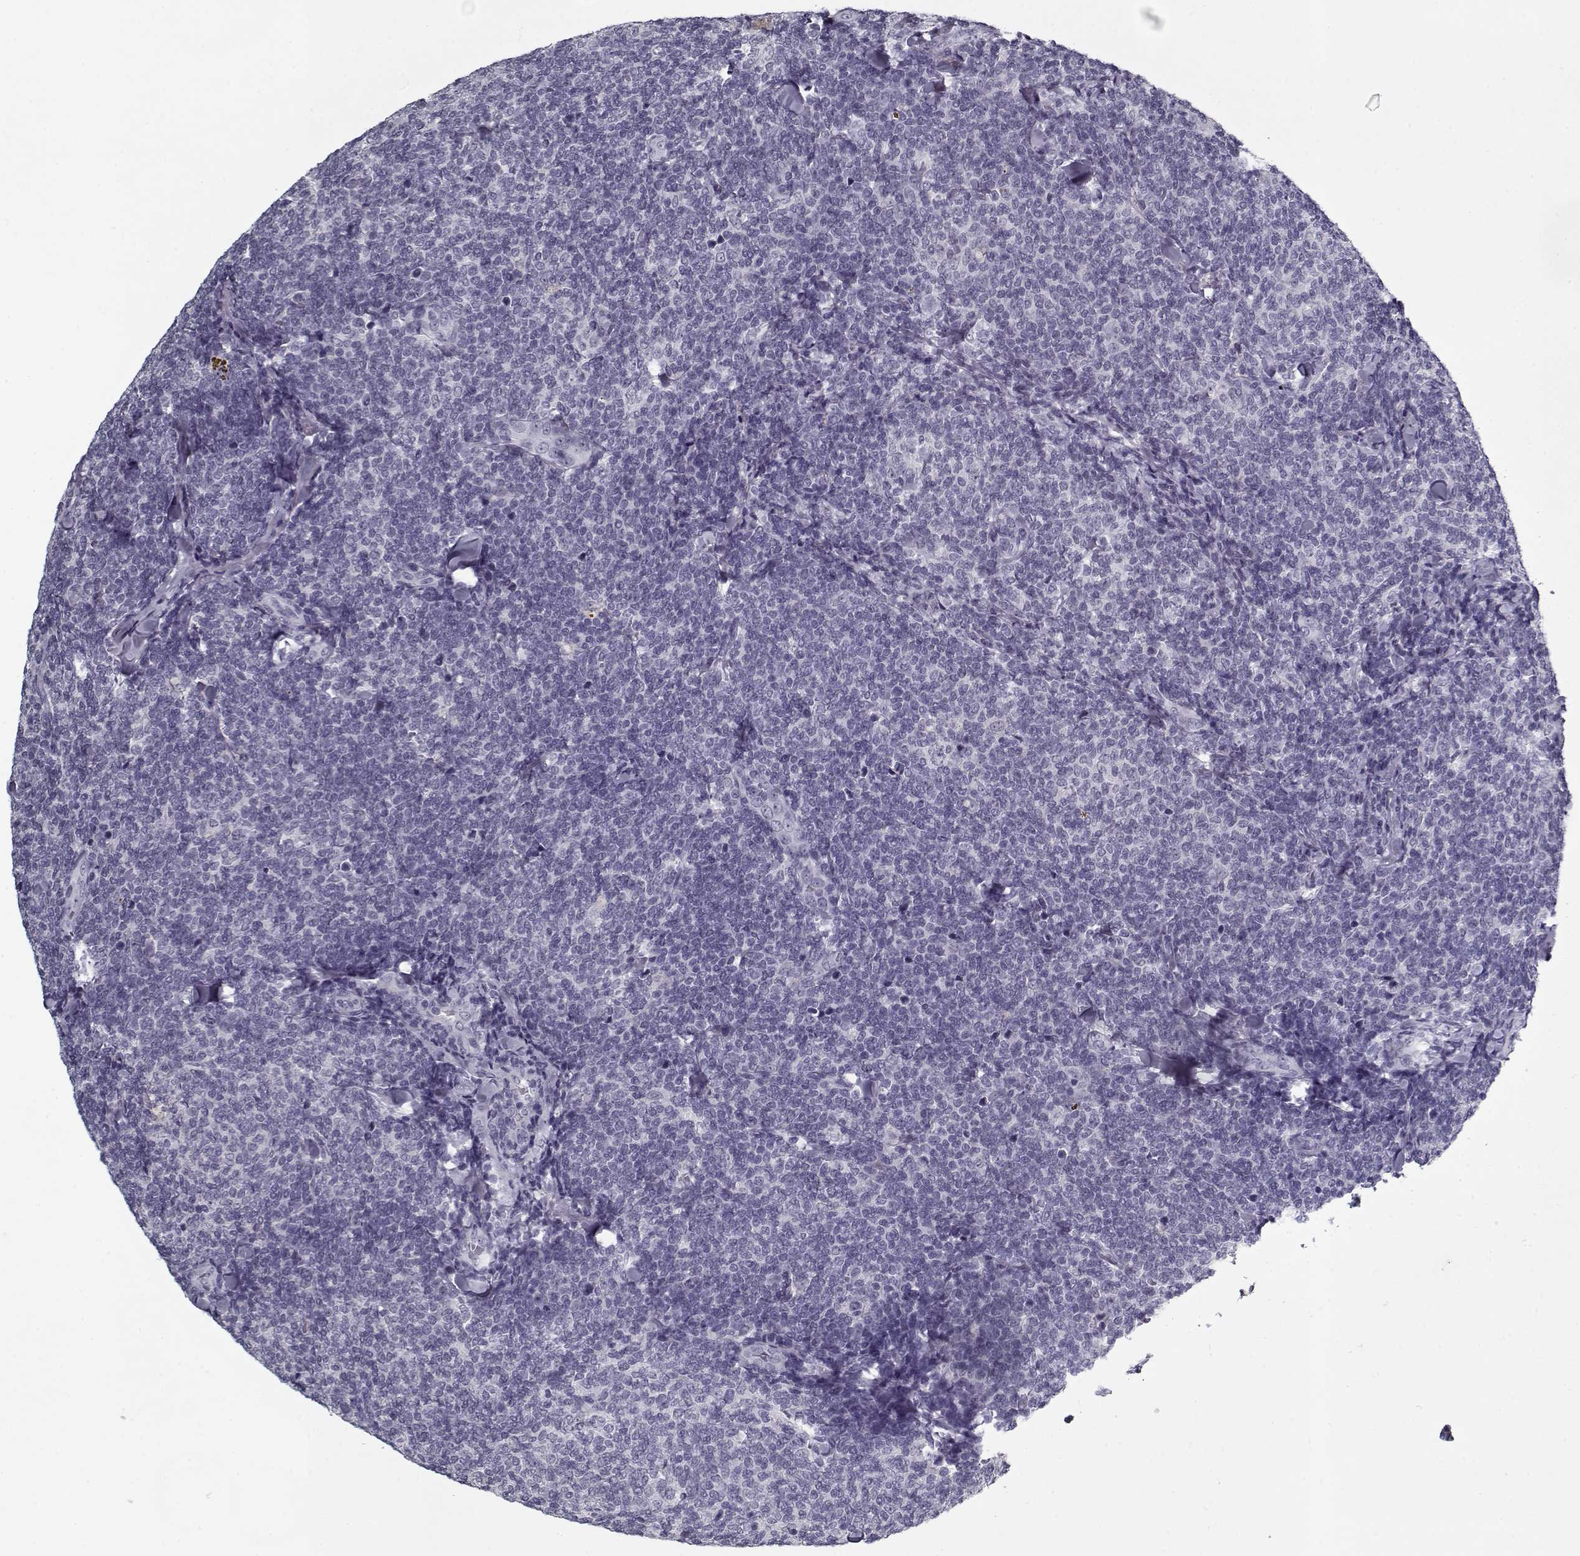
{"staining": {"intensity": "negative", "quantity": "none", "location": "none"}, "tissue": "lymphoma", "cell_type": "Tumor cells", "image_type": "cancer", "snomed": [{"axis": "morphology", "description": "Malignant lymphoma, non-Hodgkin's type, Low grade"}, {"axis": "topography", "description": "Lymph node"}], "caption": "Protein analysis of low-grade malignant lymphoma, non-Hodgkin's type shows no significant staining in tumor cells. (DAB (3,3'-diaminobenzidine) immunohistochemistry with hematoxylin counter stain).", "gene": "RNF32", "patient": {"sex": "female", "age": 56}}